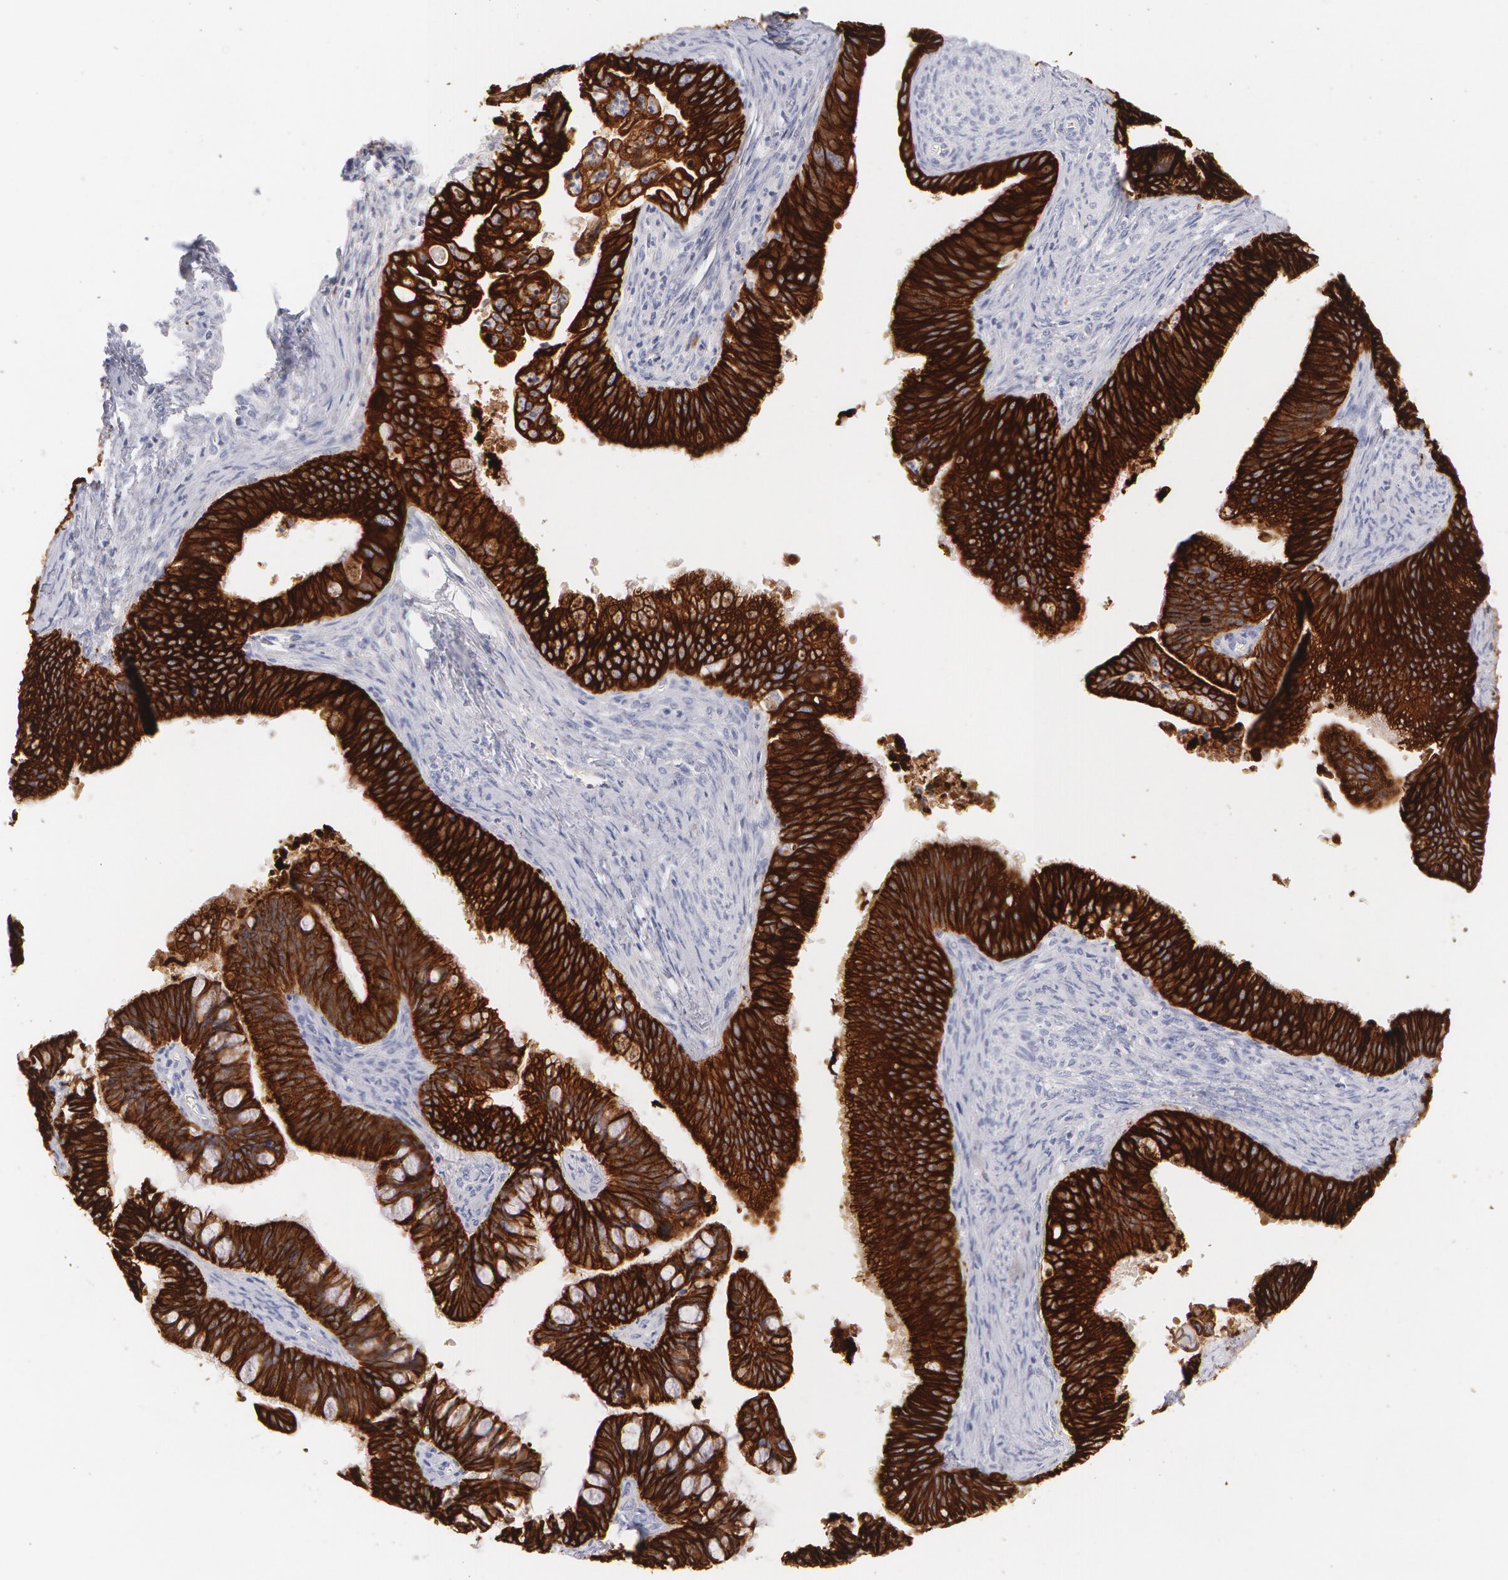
{"staining": {"intensity": "strong", "quantity": ">75%", "location": "cytoplasmic/membranous"}, "tissue": "cervical cancer", "cell_type": "Tumor cells", "image_type": "cancer", "snomed": [{"axis": "morphology", "description": "Adenocarcinoma, NOS"}, {"axis": "topography", "description": "Cervix"}], "caption": "A brown stain labels strong cytoplasmic/membranous expression of a protein in human cervical cancer tumor cells. Immunohistochemistry (ihc) stains the protein of interest in brown and the nuclei are stained blue.", "gene": "KRT8", "patient": {"sex": "female", "age": 47}}